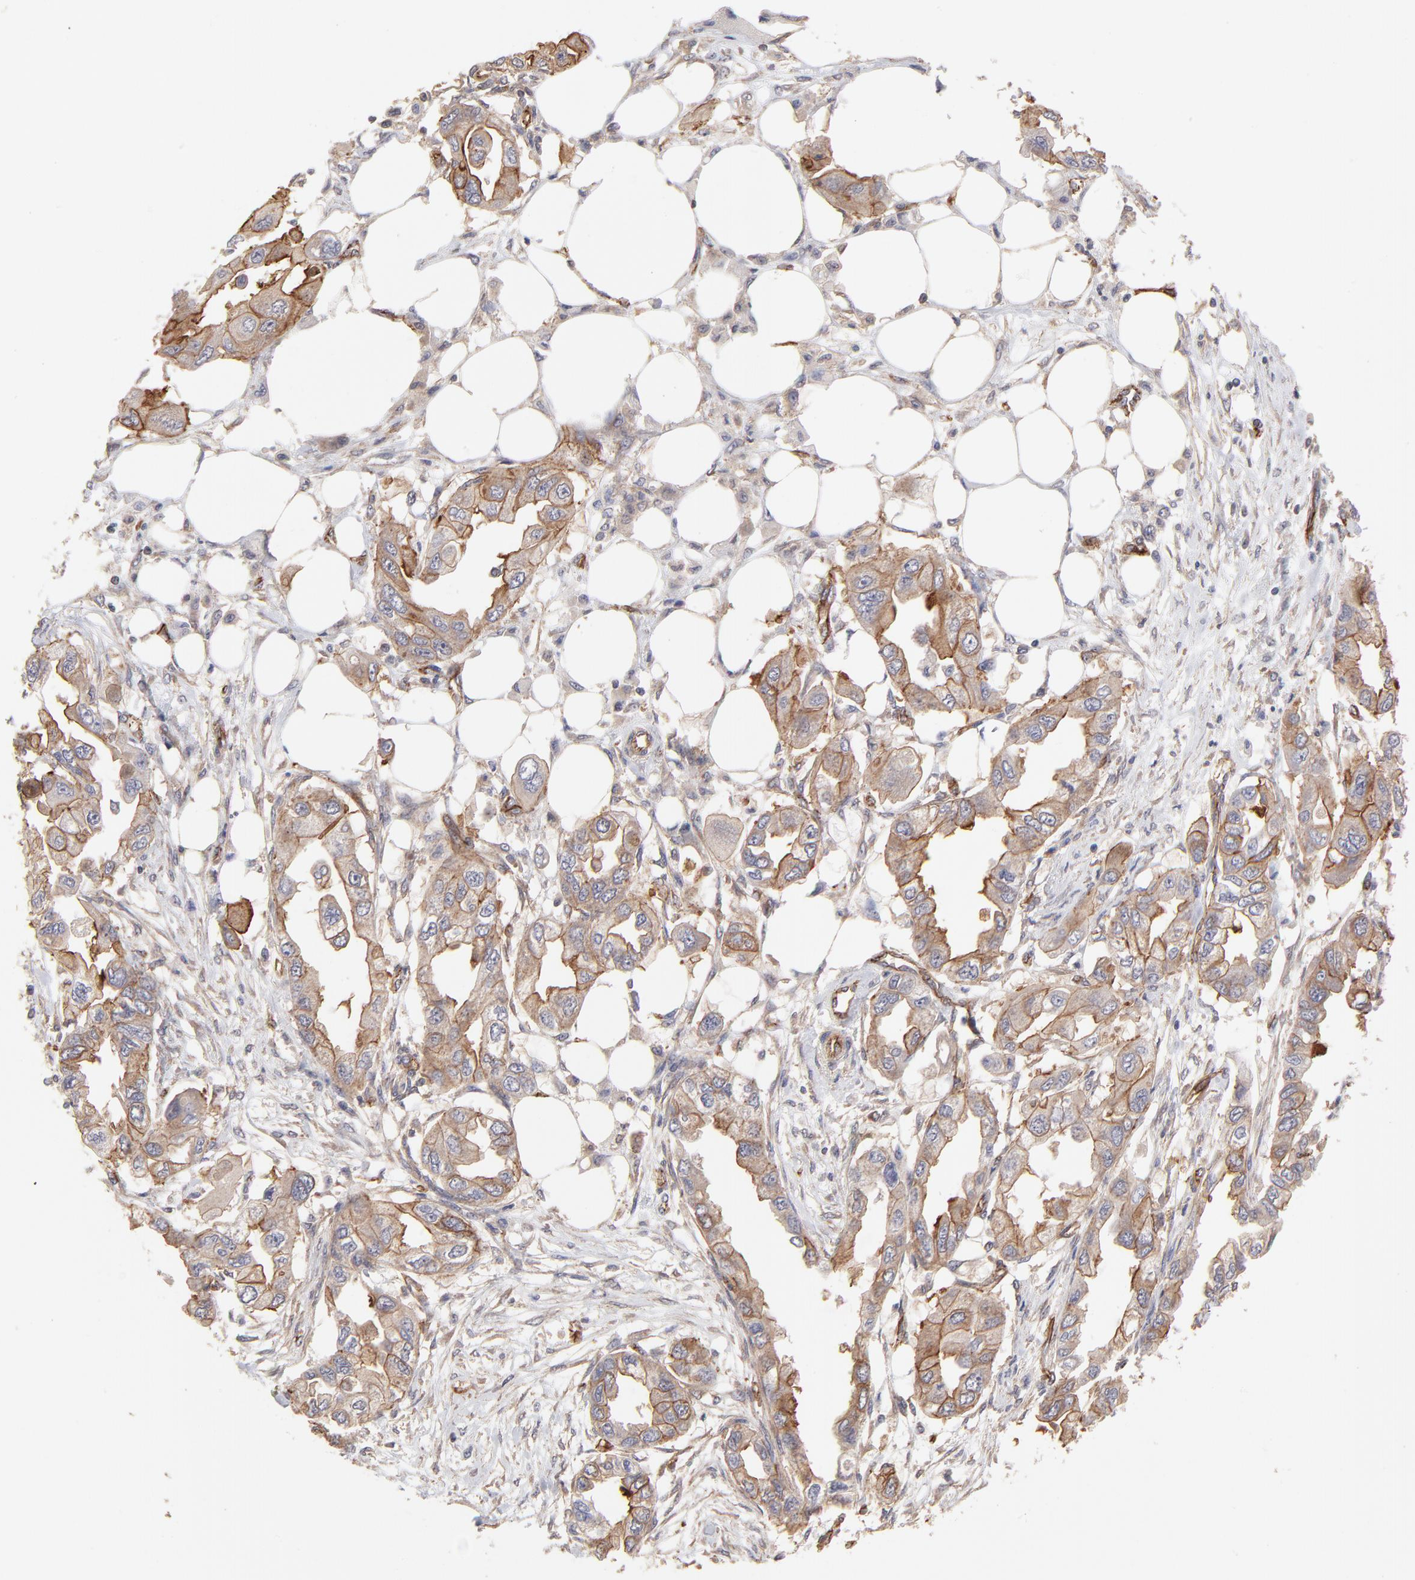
{"staining": {"intensity": "strong", "quantity": ">75%", "location": "cytoplasmic/membranous"}, "tissue": "endometrial cancer", "cell_type": "Tumor cells", "image_type": "cancer", "snomed": [{"axis": "morphology", "description": "Adenocarcinoma, NOS"}, {"axis": "topography", "description": "Endometrium"}], "caption": "An image of endometrial adenocarcinoma stained for a protein exhibits strong cytoplasmic/membranous brown staining in tumor cells. The staining was performed using DAB (3,3'-diaminobenzidine) to visualize the protein expression in brown, while the nuclei were stained in blue with hematoxylin (Magnification: 20x).", "gene": "STAP2", "patient": {"sex": "female", "age": 67}}